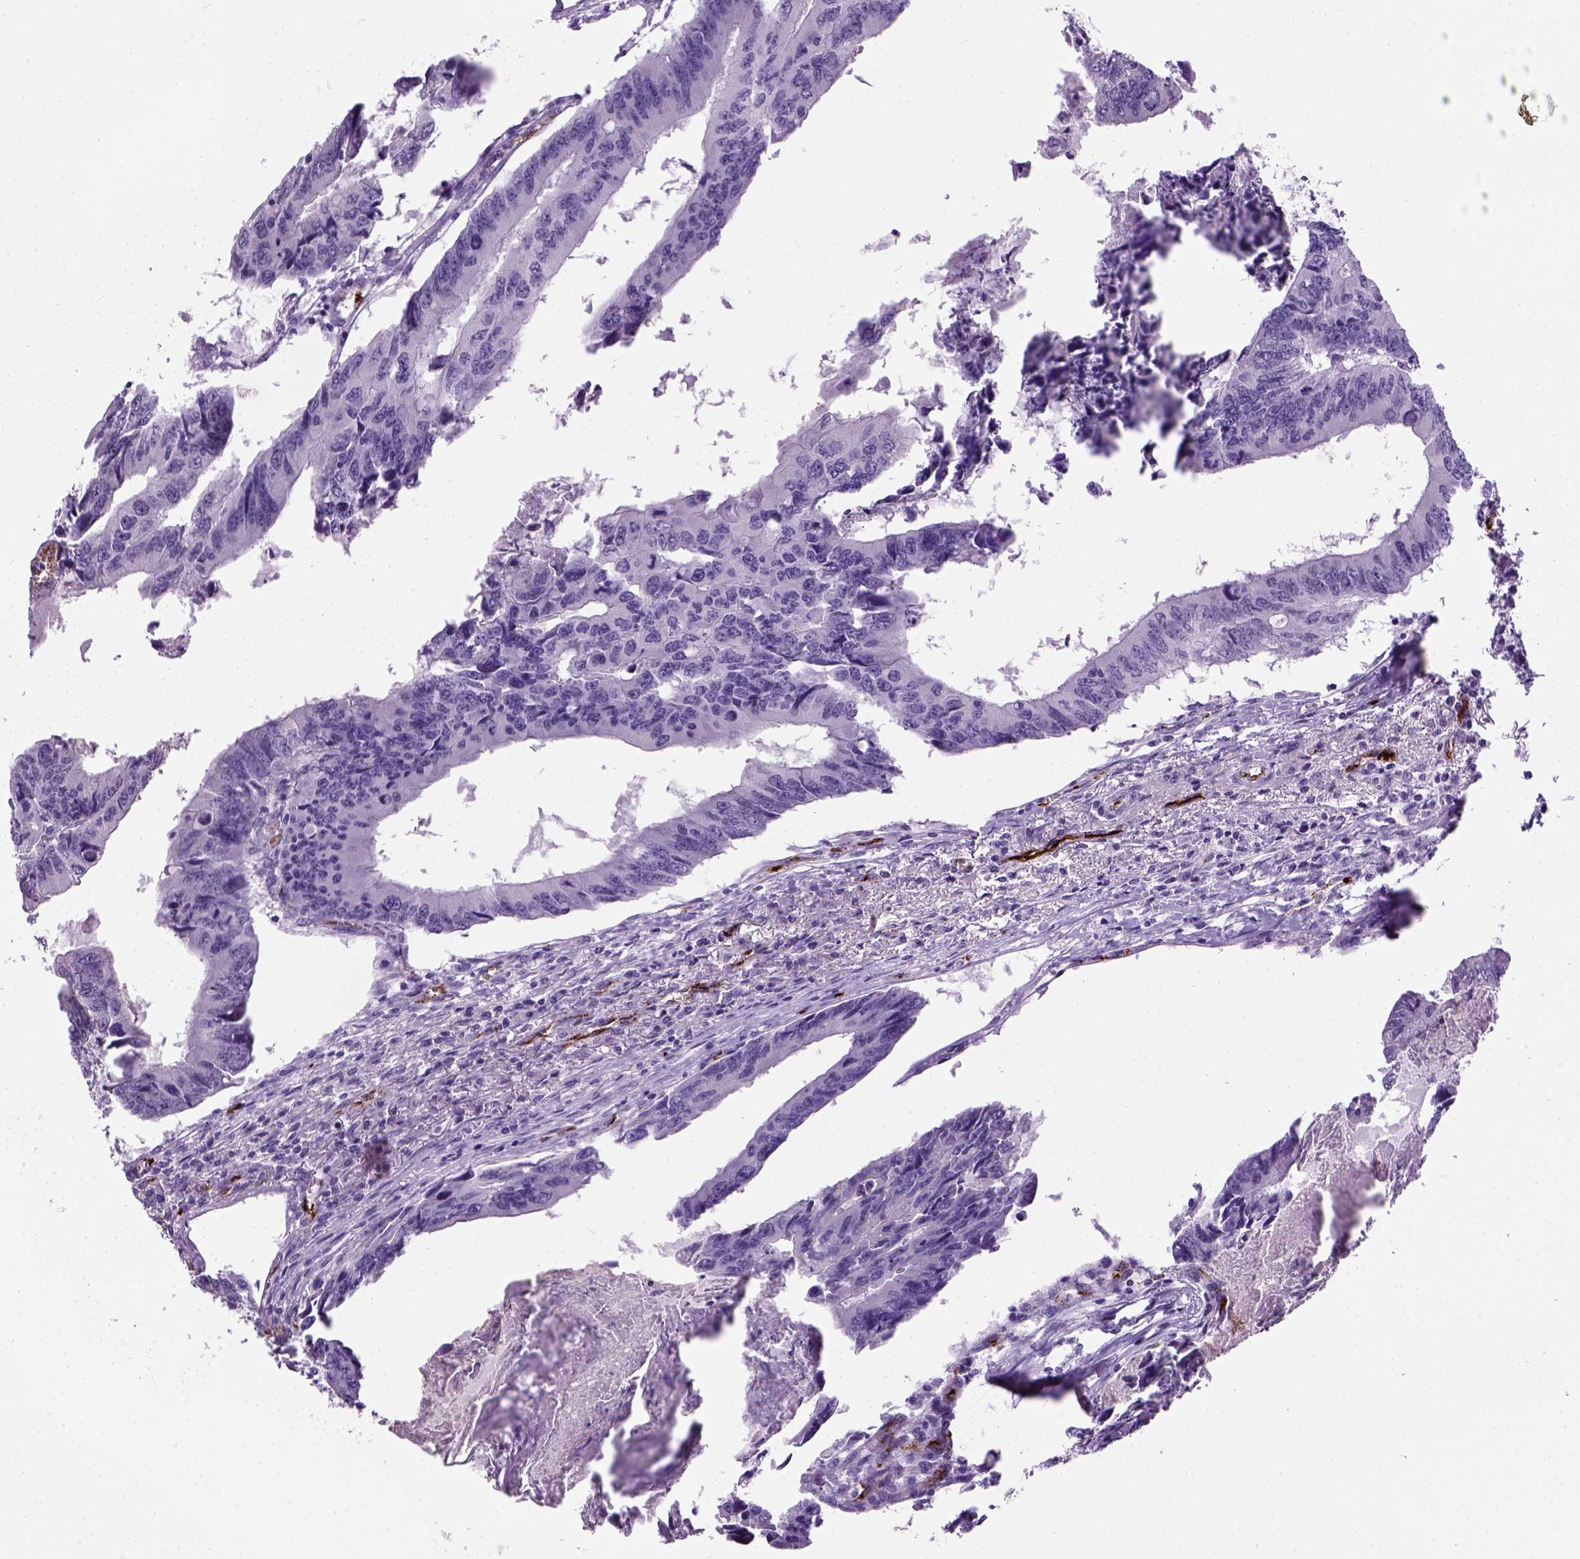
{"staining": {"intensity": "negative", "quantity": "none", "location": "none"}, "tissue": "colorectal cancer", "cell_type": "Tumor cells", "image_type": "cancer", "snomed": [{"axis": "morphology", "description": "Adenocarcinoma, NOS"}, {"axis": "topography", "description": "Colon"}], "caption": "Immunohistochemical staining of human colorectal cancer (adenocarcinoma) shows no significant positivity in tumor cells.", "gene": "VWF", "patient": {"sex": "male", "age": 53}}